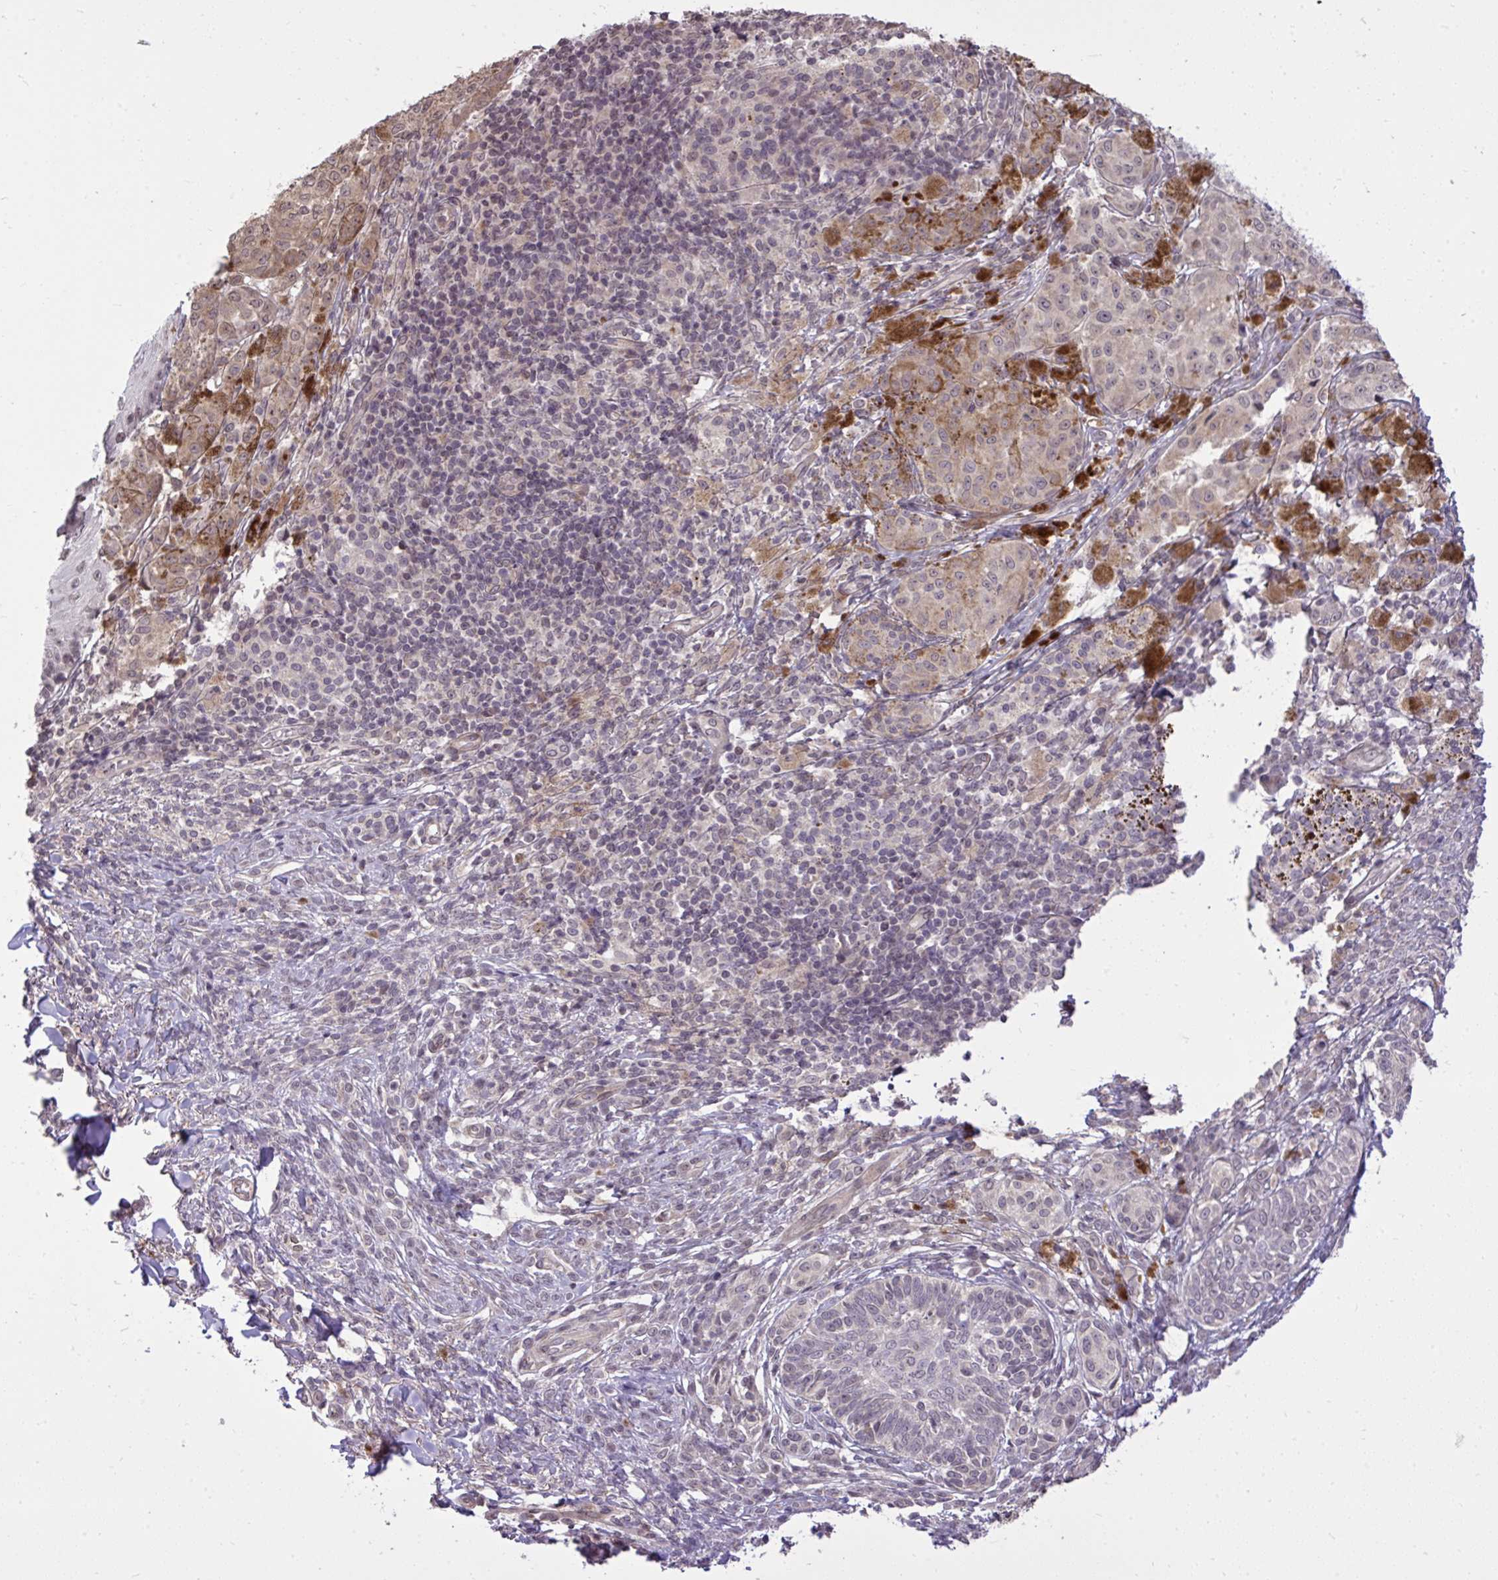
{"staining": {"intensity": "negative", "quantity": "none", "location": "none"}, "tissue": "melanoma", "cell_type": "Tumor cells", "image_type": "cancer", "snomed": [{"axis": "morphology", "description": "Malignant melanoma, NOS"}, {"axis": "topography", "description": "Skin"}], "caption": "Tumor cells show no significant expression in malignant melanoma. (Stains: DAB immunohistochemistry (IHC) with hematoxylin counter stain, Microscopy: brightfield microscopy at high magnification).", "gene": "CYP20A1", "patient": {"sex": "male", "age": 42}}